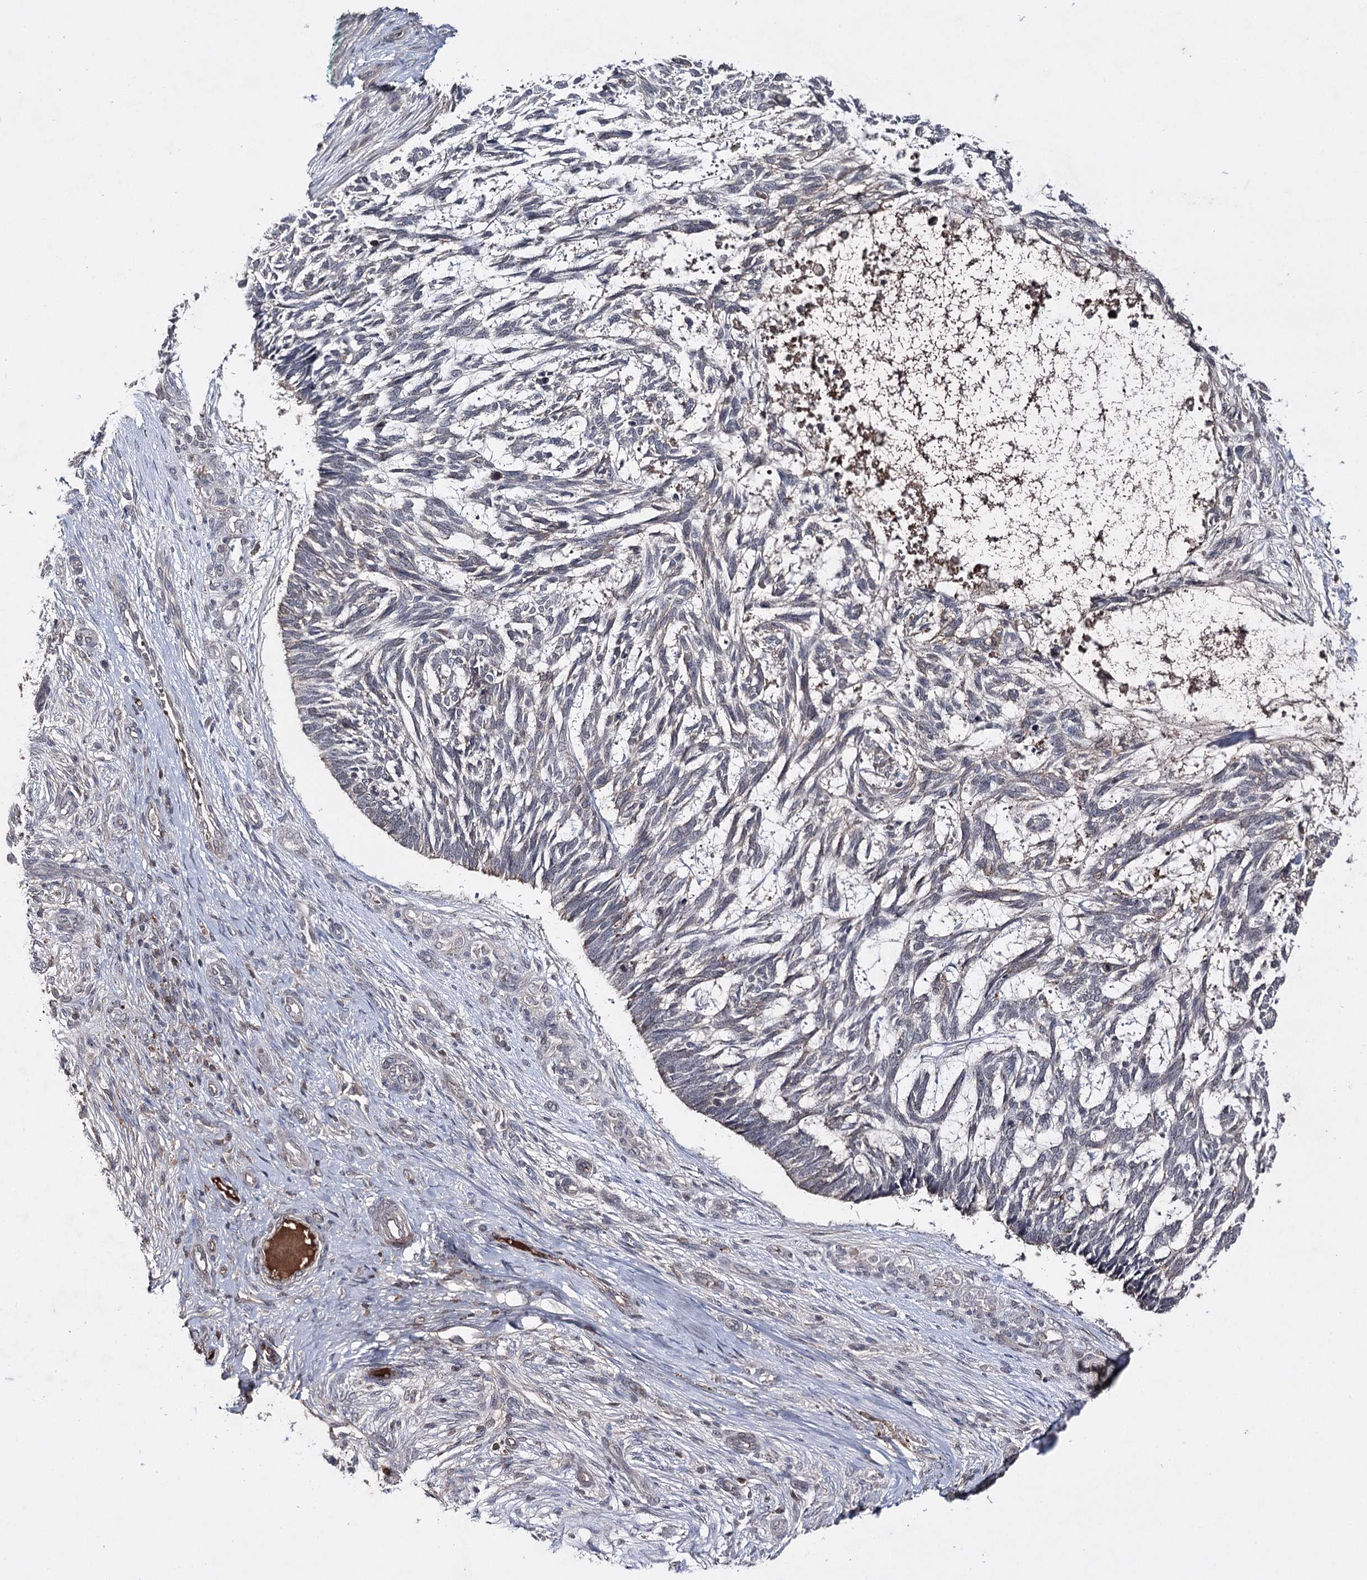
{"staining": {"intensity": "negative", "quantity": "none", "location": "none"}, "tissue": "skin cancer", "cell_type": "Tumor cells", "image_type": "cancer", "snomed": [{"axis": "morphology", "description": "Basal cell carcinoma"}, {"axis": "topography", "description": "Skin"}], "caption": "DAB (3,3'-diaminobenzidine) immunohistochemical staining of human skin cancer displays no significant positivity in tumor cells.", "gene": "SYNGR3", "patient": {"sex": "male", "age": 88}}